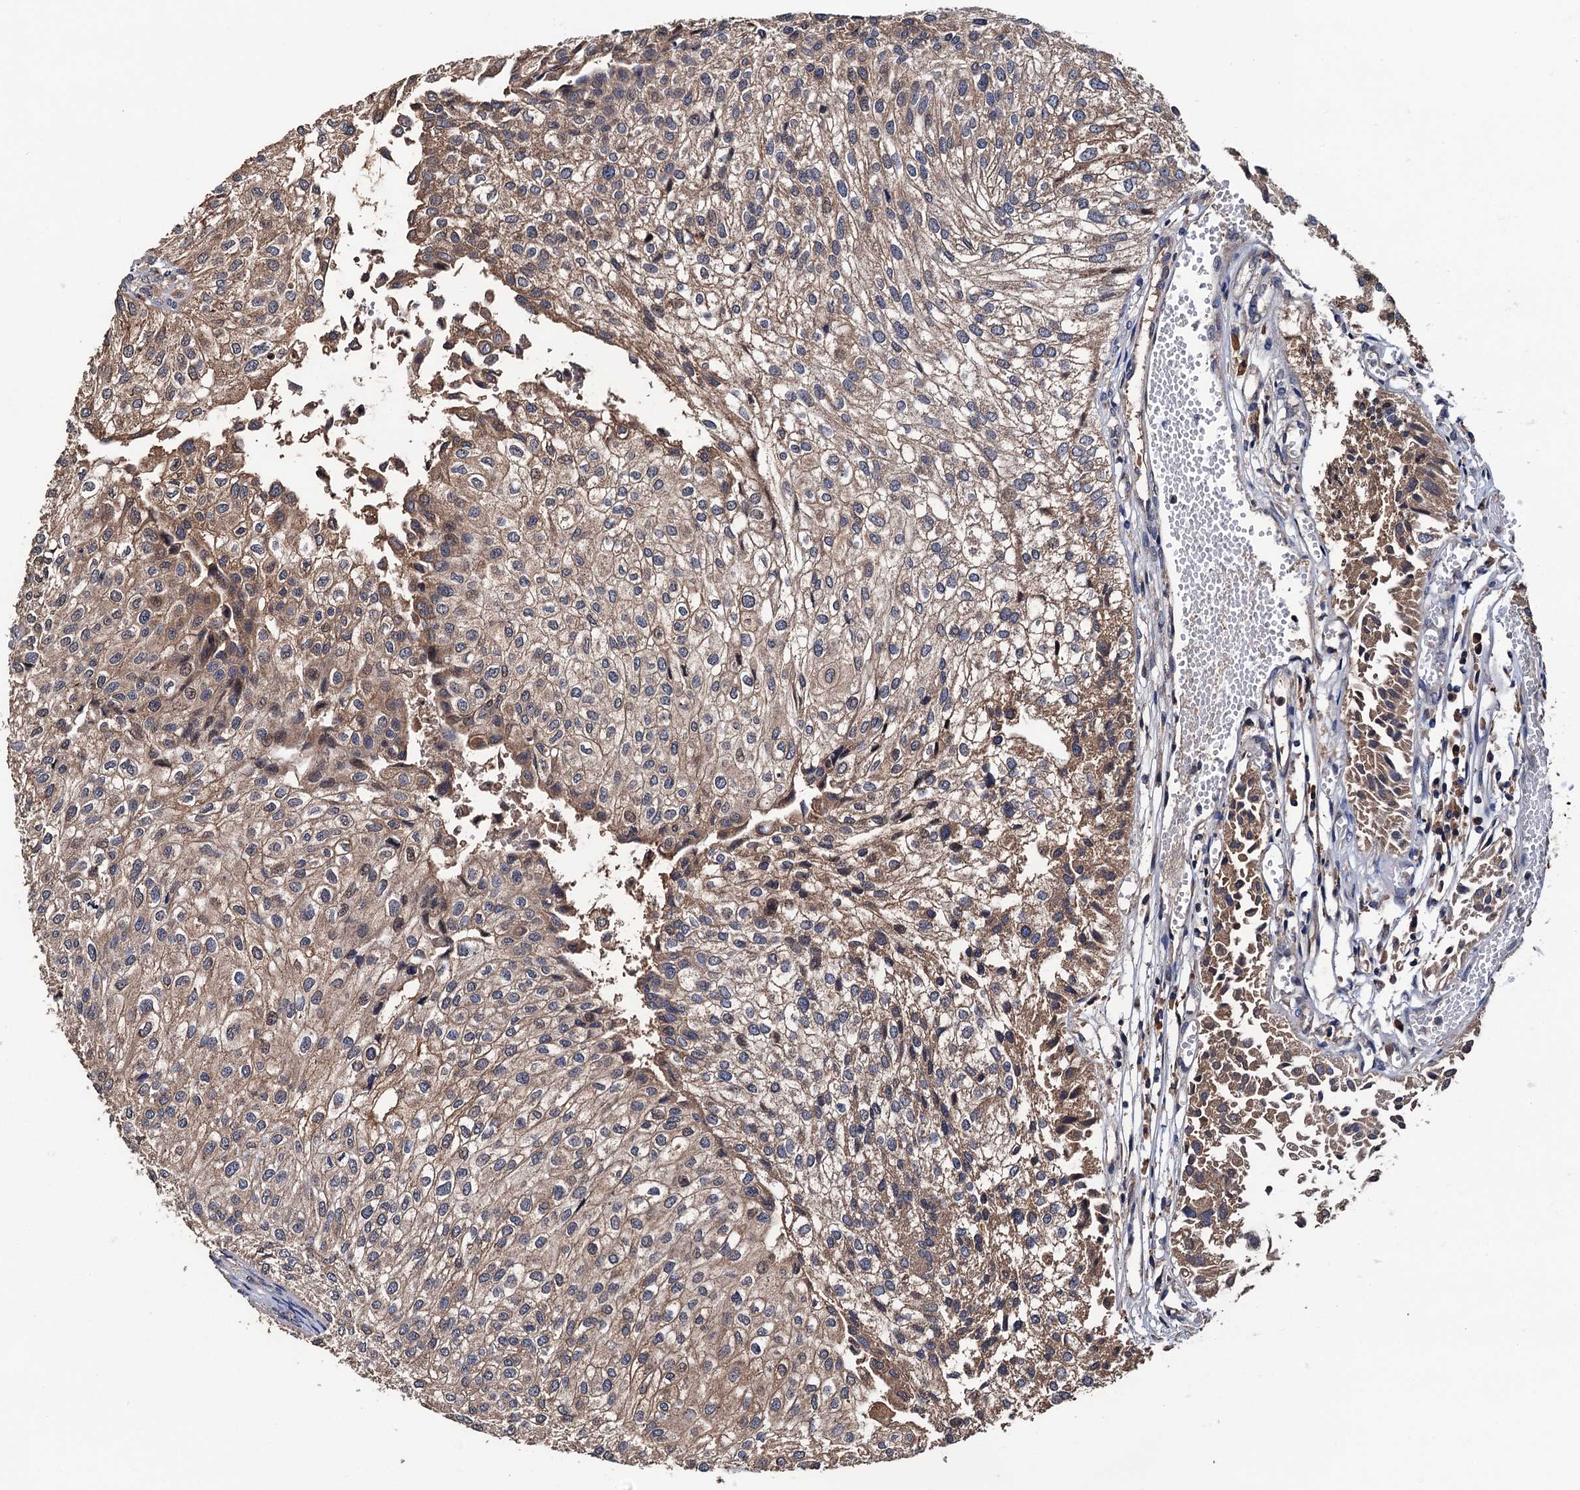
{"staining": {"intensity": "moderate", "quantity": ">75%", "location": "cytoplasmic/membranous"}, "tissue": "urothelial cancer", "cell_type": "Tumor cells", "image_type": "cancer", "snomed": [{"axis": "morphology", "description": "Urothelial carcinoma, Low grade"}, {"axis": "topography", "description": "Urinary bladder"}], "caption": "Urothelial carcinoma (low-grade) tissue demonstrates moderate cytoplasmic/membranous staining in about >75% of tumor cells The staining was performed using DAB (3,3'-diaminobenzidine) to visualize the protein expression in brown, while the nuclei were stained in blue with hematoxylin (Magnification: 20x).", "gene": "RGS11", "patient": {"sex": "female", "age": 89}}